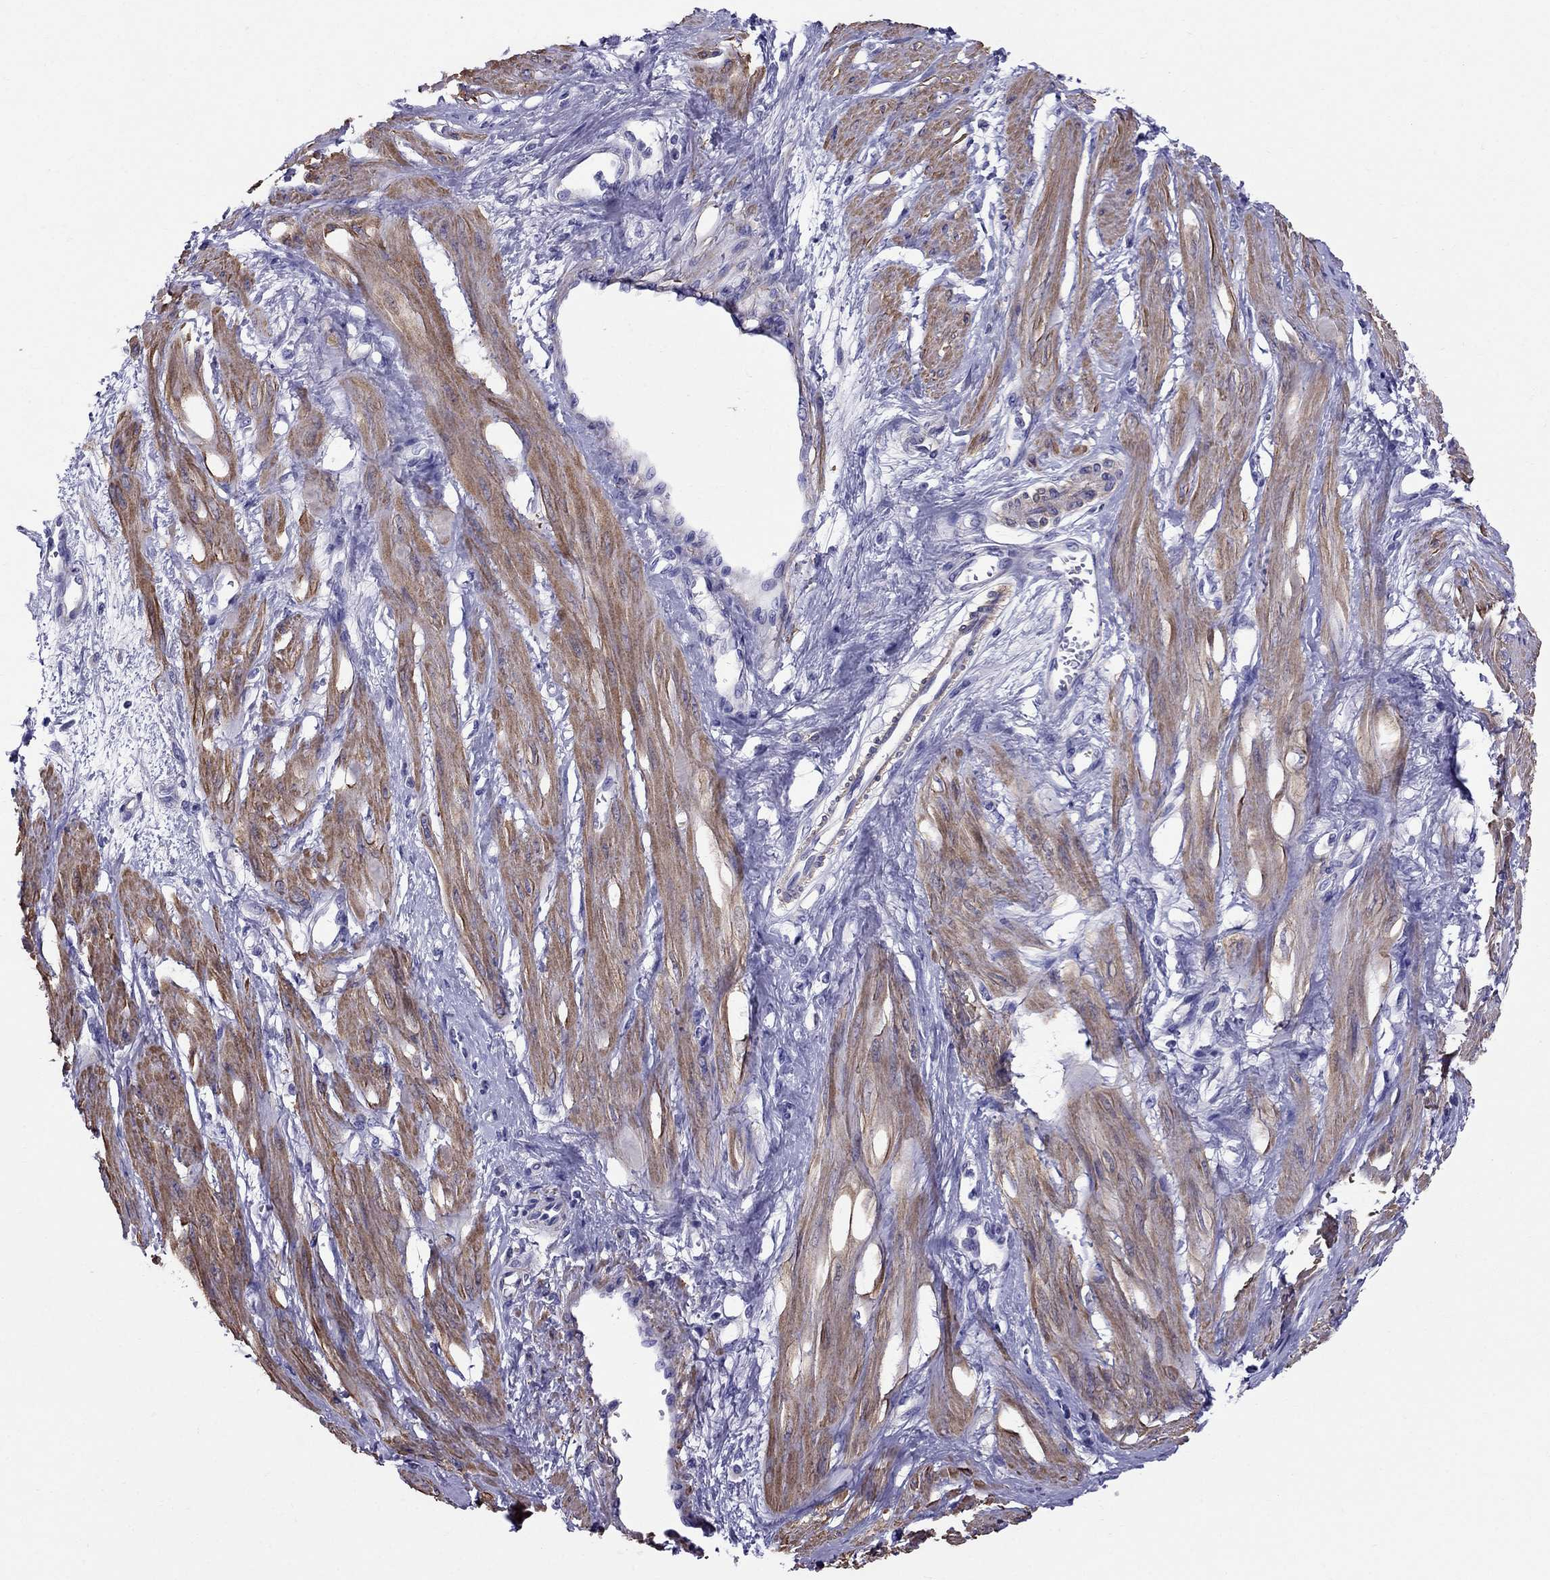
{"staining": {"intensity": "moderate", "quantity": ">75%", "location": "cytoplasmic/membranous"}, "tissue": "smooth muscle", "cell_type": "Smooth muscle cells", "image_type": "normal", "snomed": [{"axis": "morphology", "description": "Normal tissue, NOS"}, {"axis": "topography", "description": "Smooth muscle"}, {"axis": "topography", "description": "Uterus"}], "caption": "Immunohistochemistry histopathology image of normal human smooth muscle stained for a protein (brown), which demonstrates medium levels of moderate cytoplasmic/membranous expression in about >75% of smooth muscle cells.", "gene": "GPR50", "patient": {"sex": "female", "age": 39}}